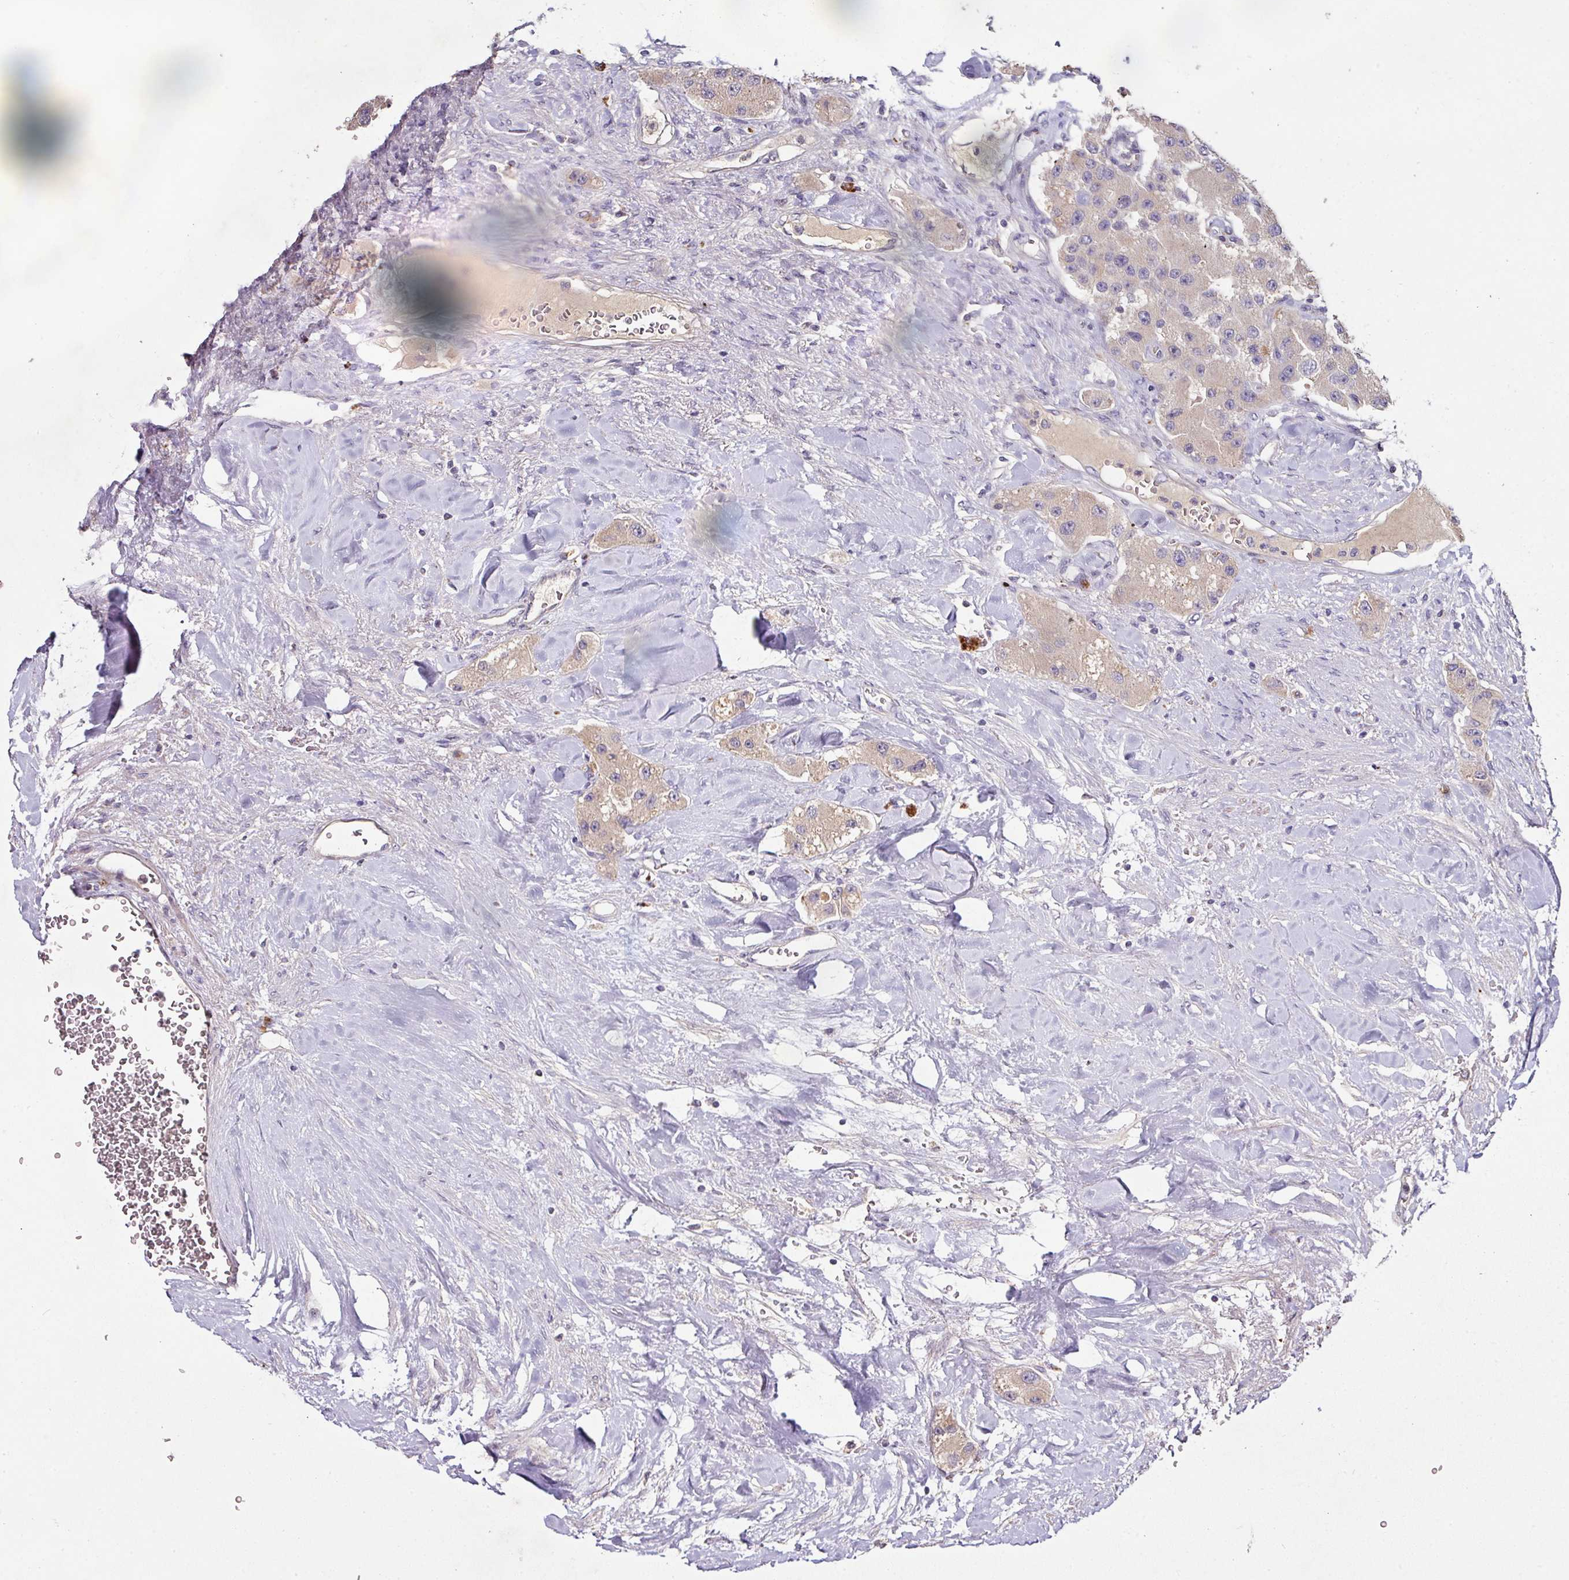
{"staining": {"intensity": "weak", "quantity": ">75%", "location": "cytoplasmic/membranous"}, "tissue": "carcinoid", "cell_type": "Tumor cells", "image_type": "cancer", "snomed": [{"axis": "morphology", "description": "Carcinoid, malignant, NOS"}, {"axis": "topography", "description": "Pancreas"}], "caption": "Brown immunohistochemical staining in human carcinoid exhibits weak cytoplasmic/membranous expression in approximately >75% of tumor cells.", "gene": "AEBP2", "patient": {"sex": "male", "age": 41}}